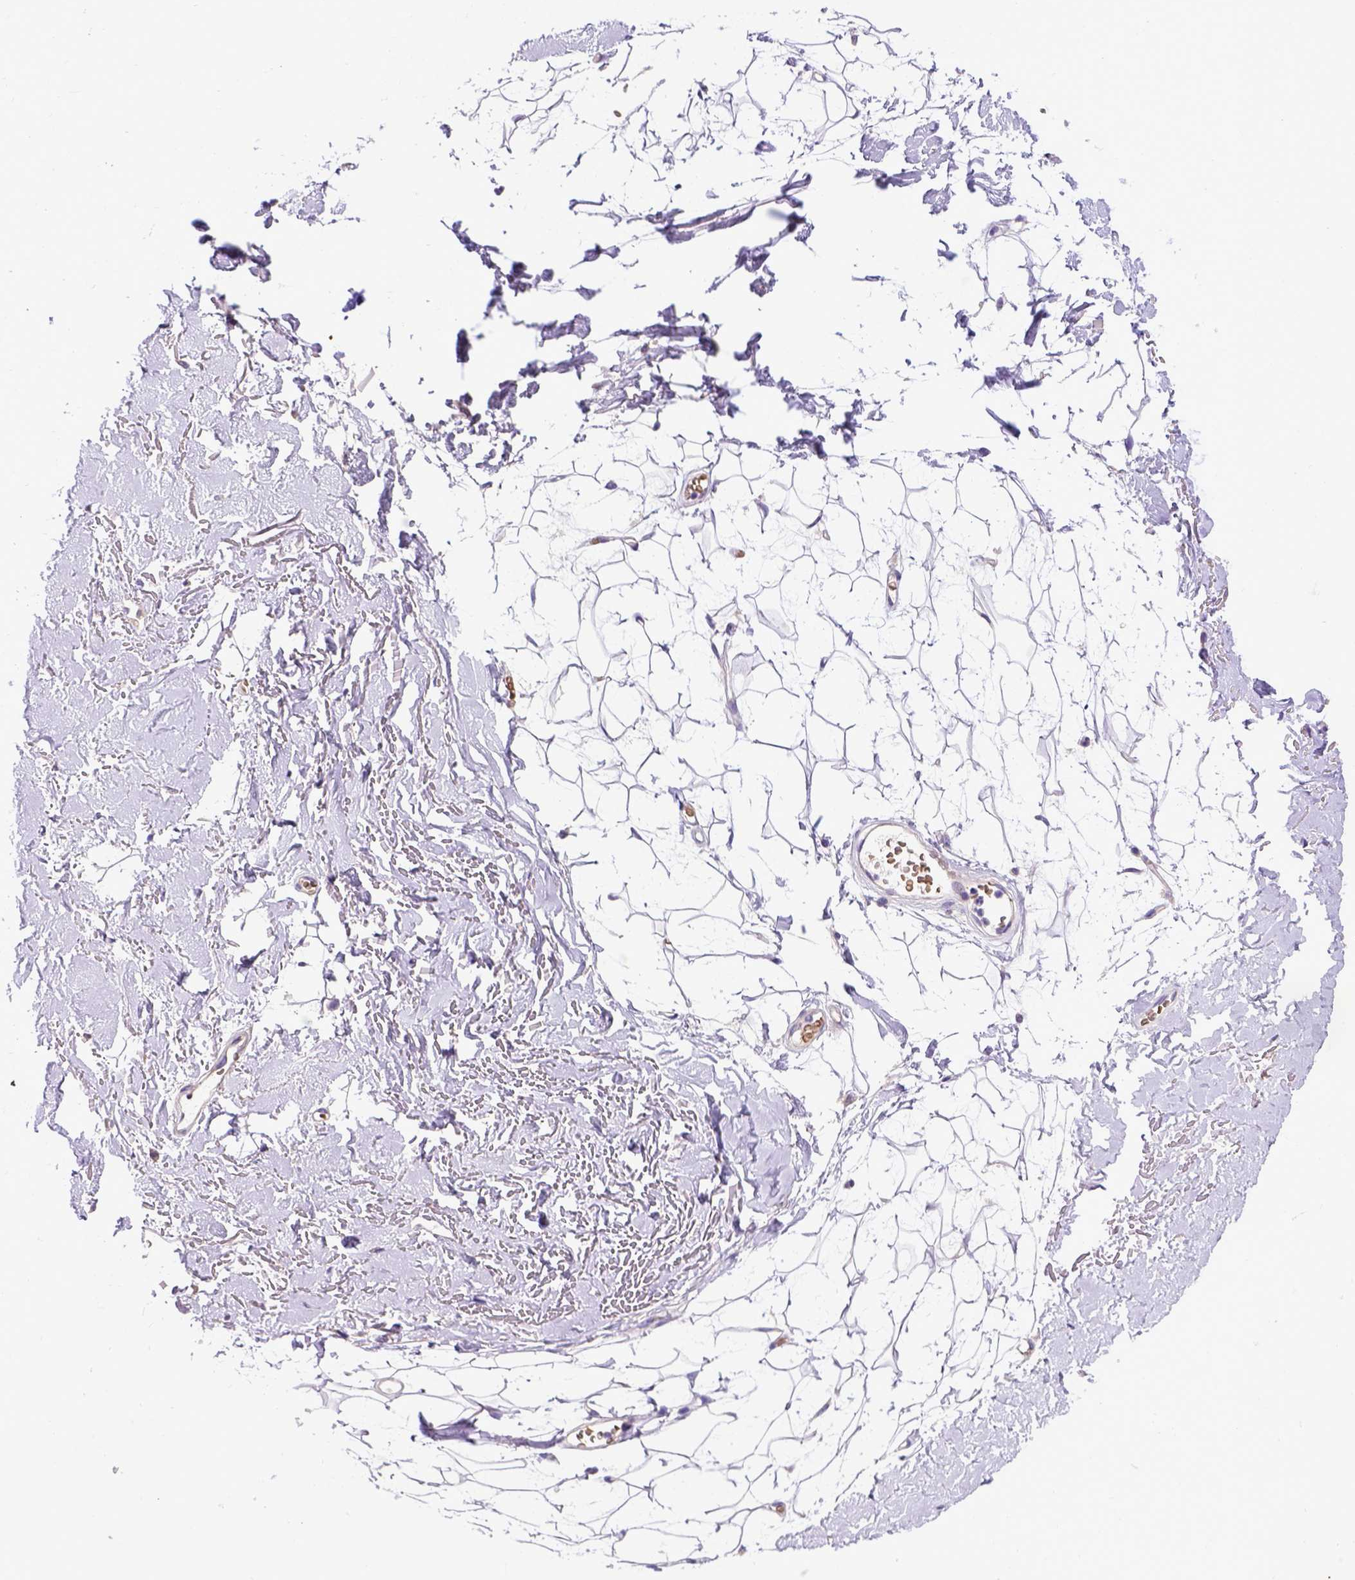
{"staining": {"intensity": "negative", "quantity": "none", "location": "none"}, "tissue": "adipose tissue", "cell_type": "Adipocytes", "image_type": "normal", "snomed": [{"axis": "morphology", "description": "Normal tissue, NOS"}, {"axis": "topography", "description": "Anal"}, {"axis": "topography", "description": "Peripheral nerve tissue"}], "caption": "High power microscopy micrograph of an immunohistochemistry (IHC) histopathology image of normal adipose tissue, revealing no significant staining in adipocytes. (DAB (3,3'-diaminobenzidine) immunohistochemistry (IHC) with hematoxylin counter stain).", "gene": "ADAM12", "patient": {"sex": "male", "age": 78}}